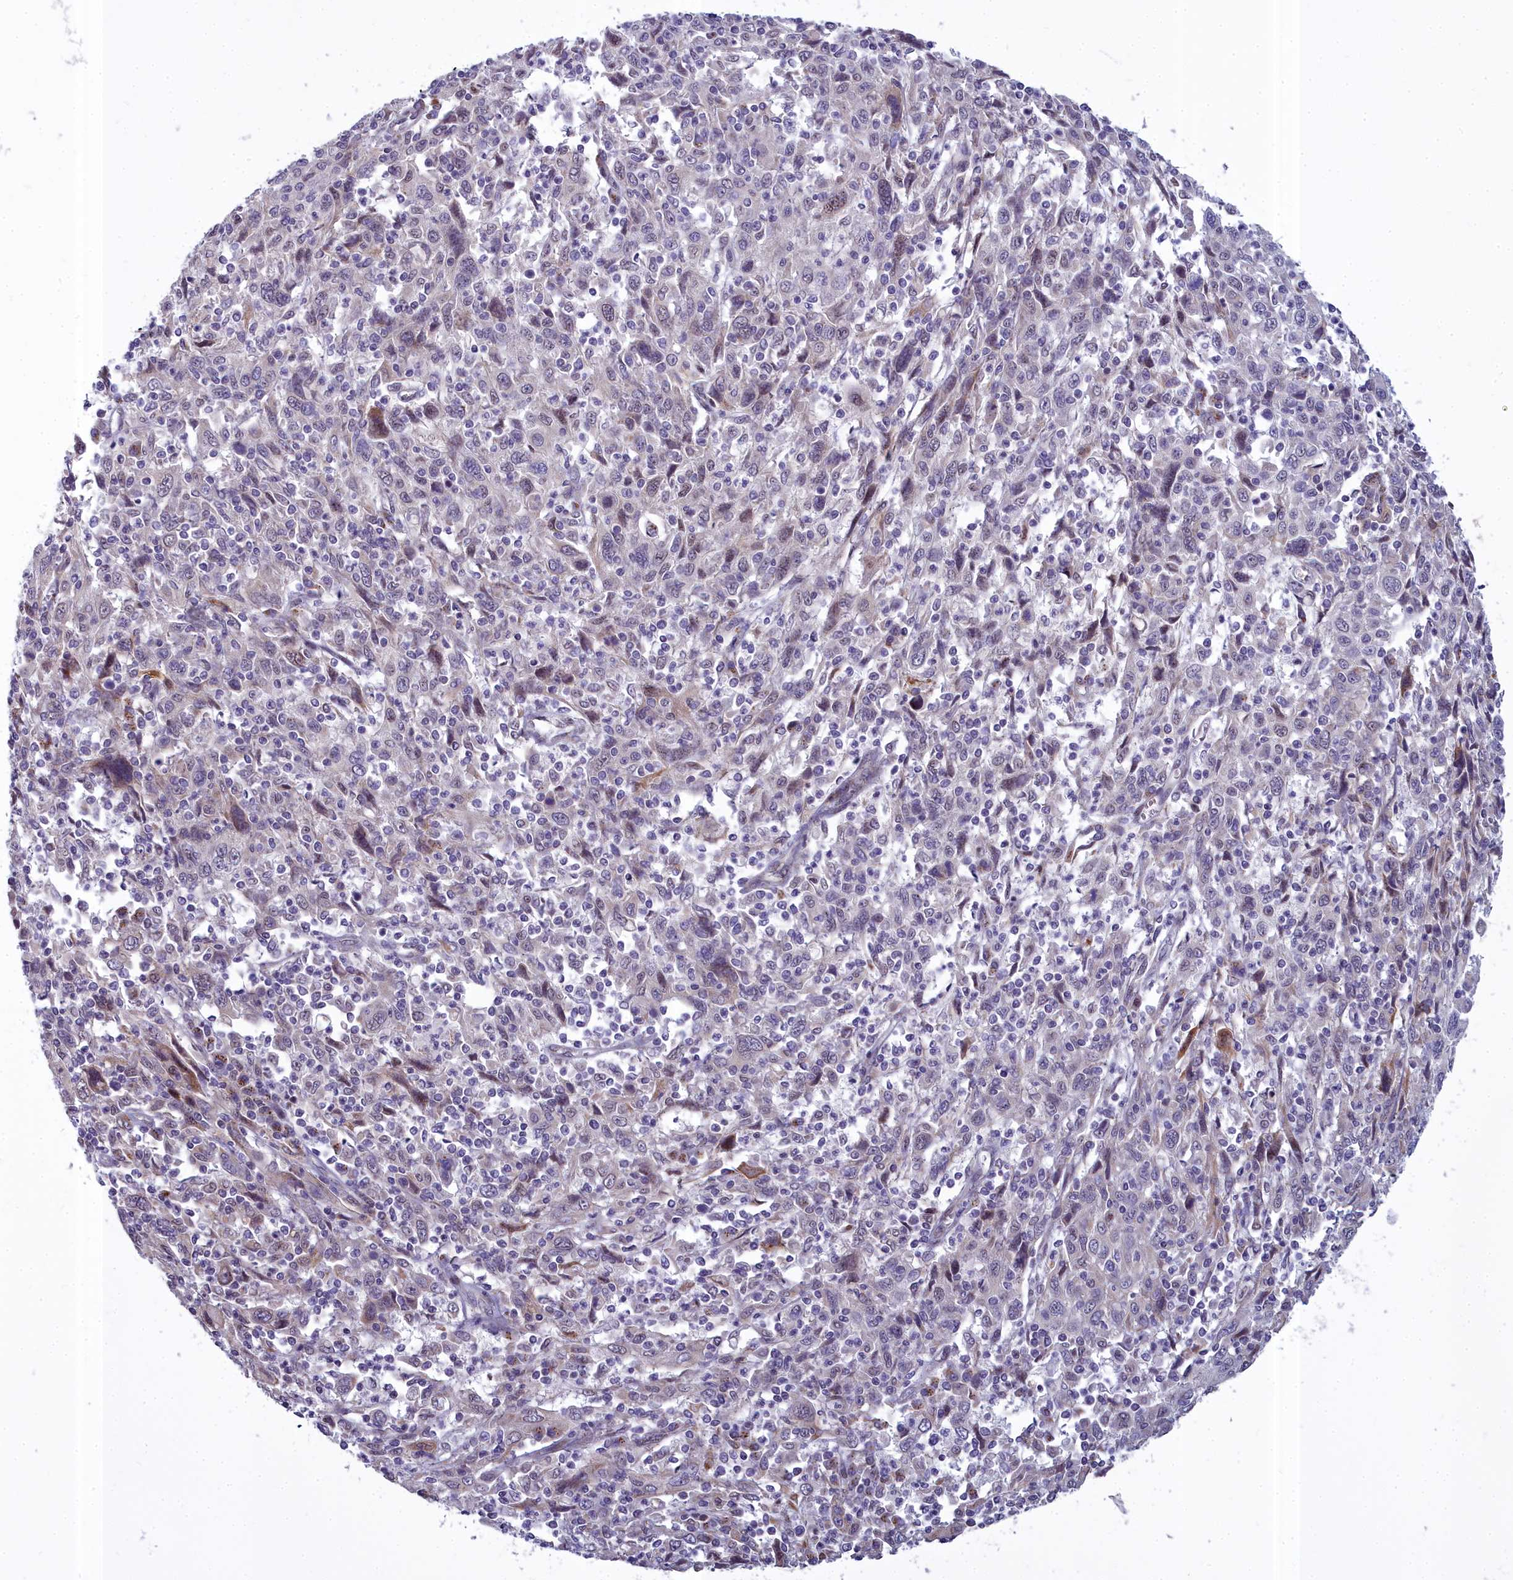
{"staining": {"intensity": "moderate", "quantity": "<25%", "location": "cytoplasmic/membranous,nuclear"}, "tissue": "cervical cancer", "cell_type": "Tumor cells", "image_type": "cancer", "snomed": [{"axis": "morphology", "description": "Squamous cell carcinoma, NOS"}, {"axis": "topography", "description": "Cervix"}], "caption": "Protein staining demonstrates moderate cytoplasmic/membranous and nuclear positivity in approximately <25% of tumor cells in cervical cancer (squamous cell carcinoma).", "gene": "WDPCP", "patient": {"sex": "female", "age": 46}}